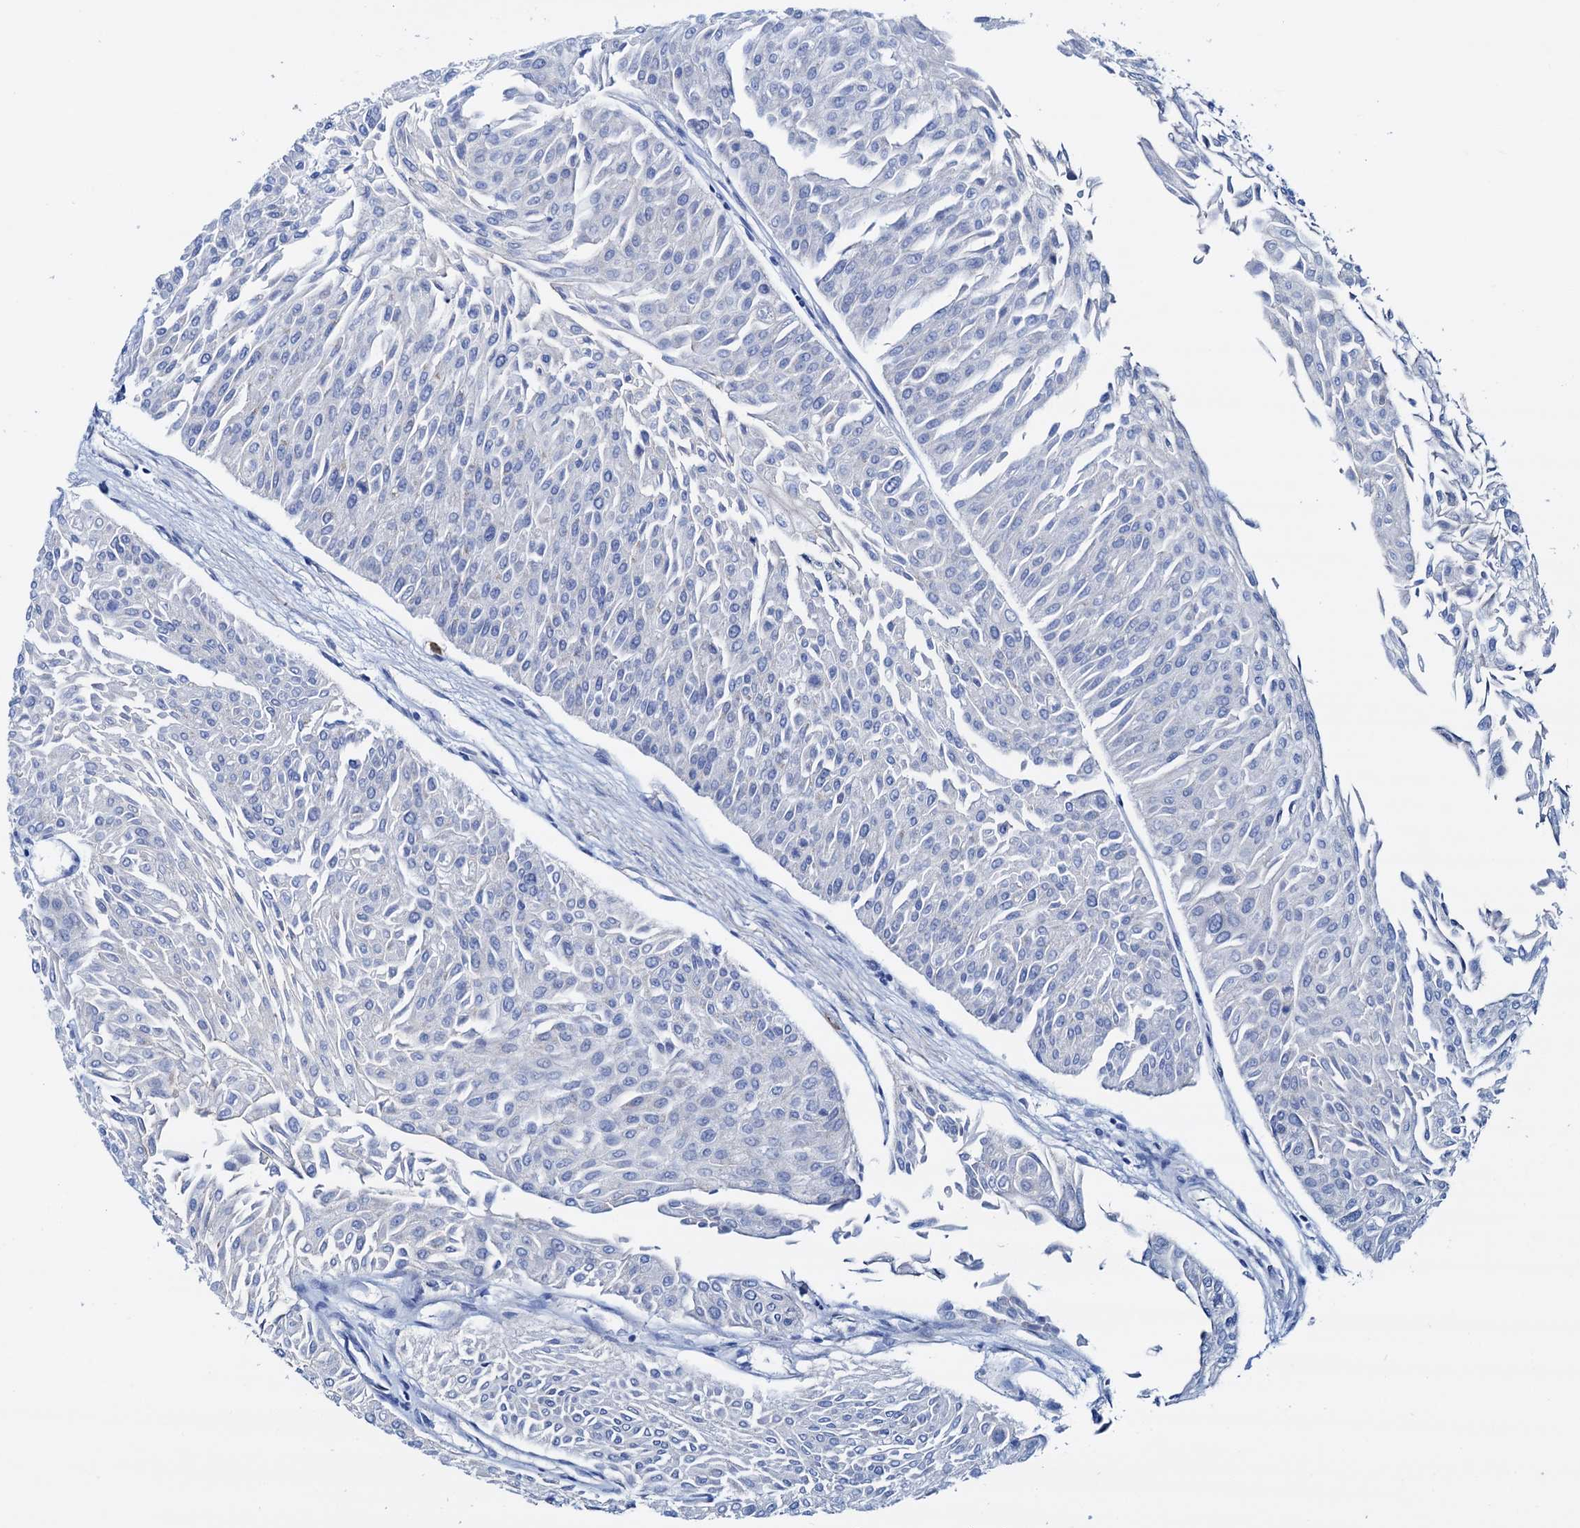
{"staining": {"intensity": "negative", "quantity": "none", "location": "none"}, "tissue": "urothelial cancer", "cell_type": "Tumor cells", "image_type": "cancer", "snomed": [{"axis": "morphology", "description": "Urothelial carcinoma, Low grade"}, {"axis": "topography", "description": "Urinary bladder"}], "caption": "DAB (3,3'-diaminobenzidine) immunohistochemical staining of human urothelial cancer shows no significant staining in tumor cells. (IHC, brightfield microscopy, high magnification).", "gene": "RASSF9", "patient": {"sex": "male", "age": 67}}